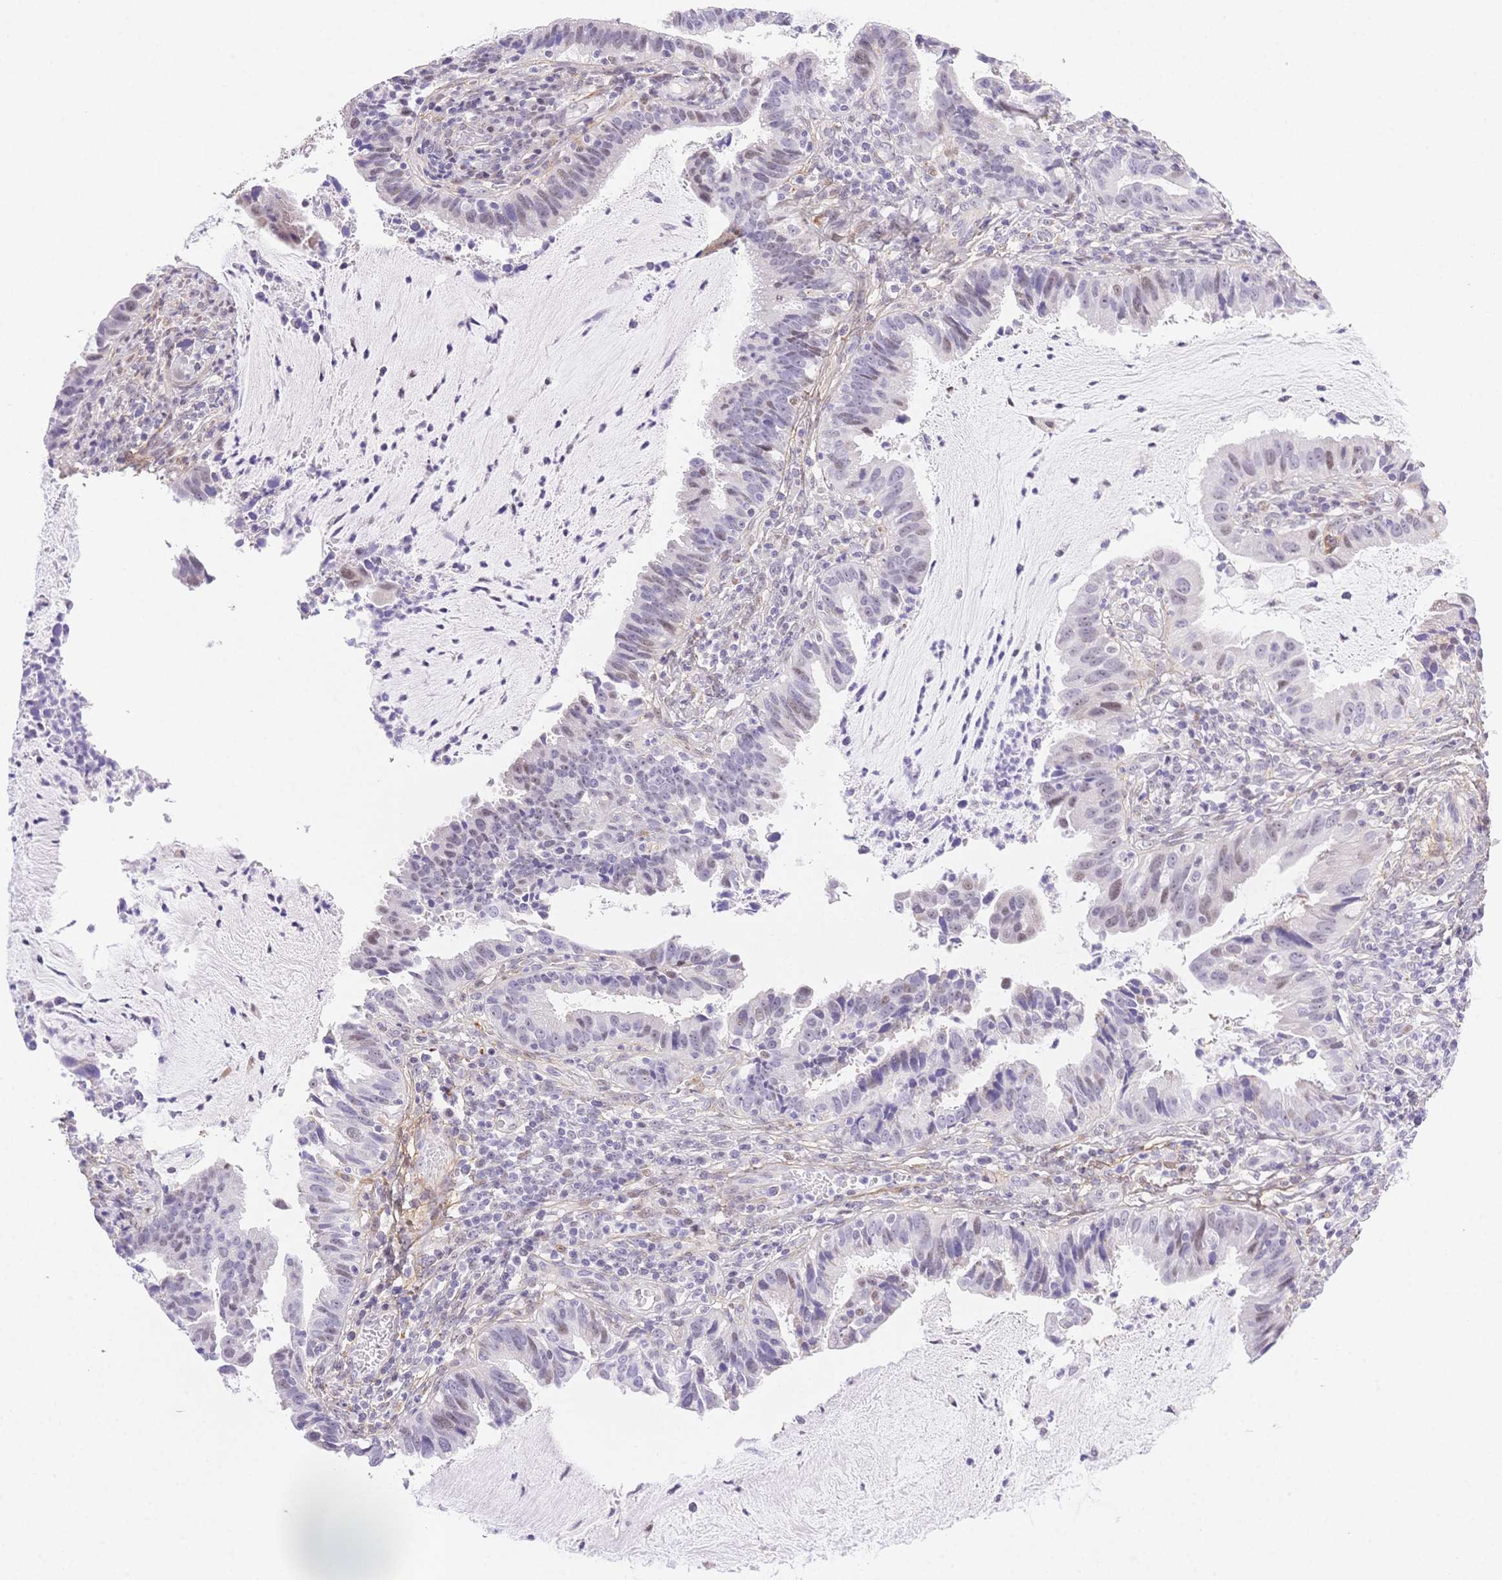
{"staining": {"intensity": "weak", "quantity": "<25%", "location": "nuclear"}, "tissue": "cervical cancer", "cell_type": "Tumor cells", "image_type": "cancer", "snomed": [{"axis": "morphology", "description": "Adenocarcinoma, NOS"}, {"axis": "topography", "description": "Cervix"}], "caption": "This is a photomicrograph of IHC staining of cervical cancer (adenocarcinoma), which shows no staining in tumor cells. Brightfield microscopy of immunohistochemistry (IHC) stained with DAB (3,3'-diaminobenzidine) (brown) and hematoxylin (blue), captured at high magnification.", "gene": "PDZD2", "patient": {"sex": "female", "age": 34}}